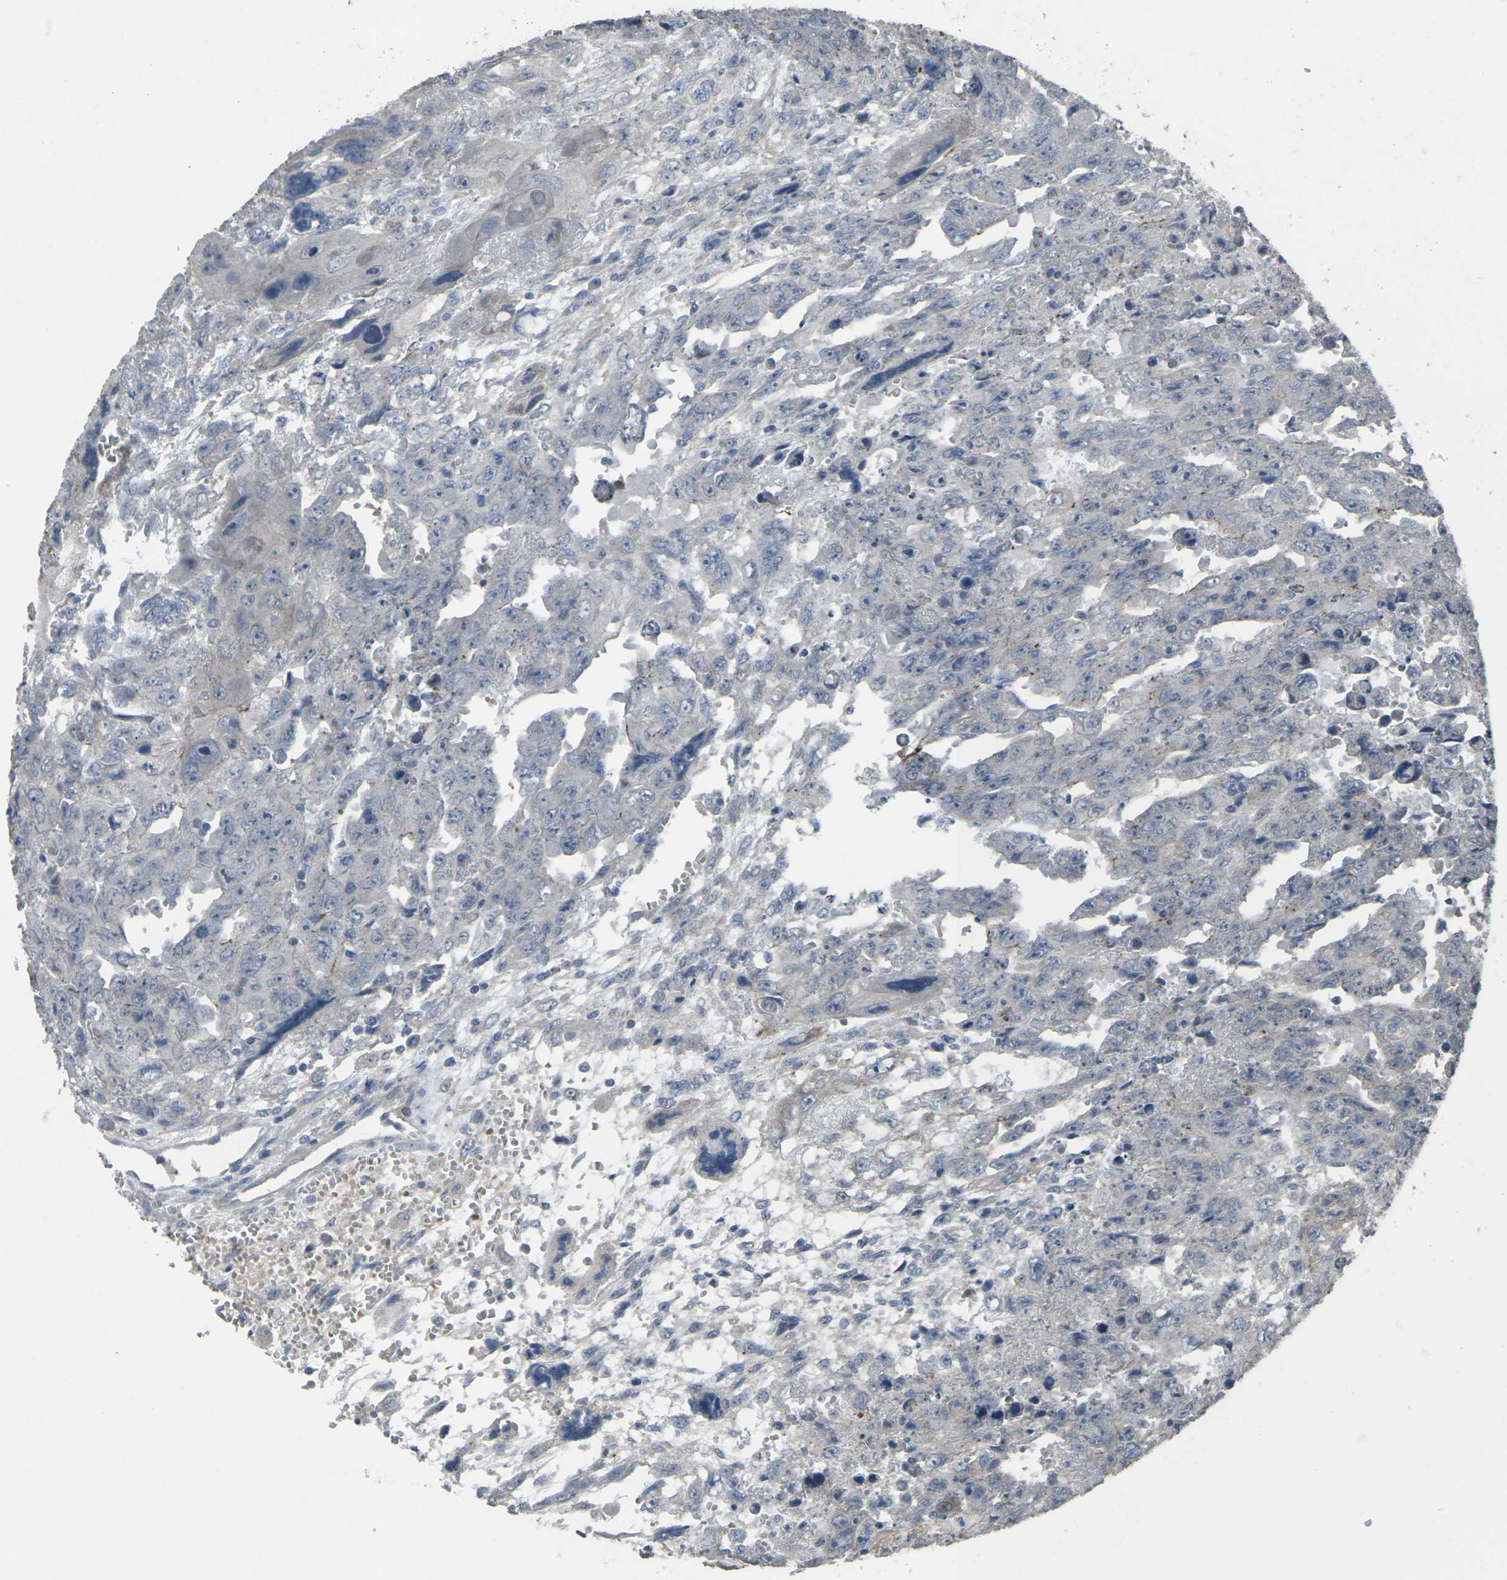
{"staining": {"intensity": "negative", "quantity": "none", "location": "none"}, "tissue": "testis cancer", "cell_type": "Tumor cells", "image_type": "cancer", "snomed": [{"axis": "morphology", "description": "Carcinoma, Embryonal, NOS"}, {"axis": "topography", "description": "Testis"}], "caption": "There is no significant positivity in tumor cells of testis cancer (embryonal carcinoma).", "gene": "CCR10", "patient": {"sex": "male", "age": 28}}